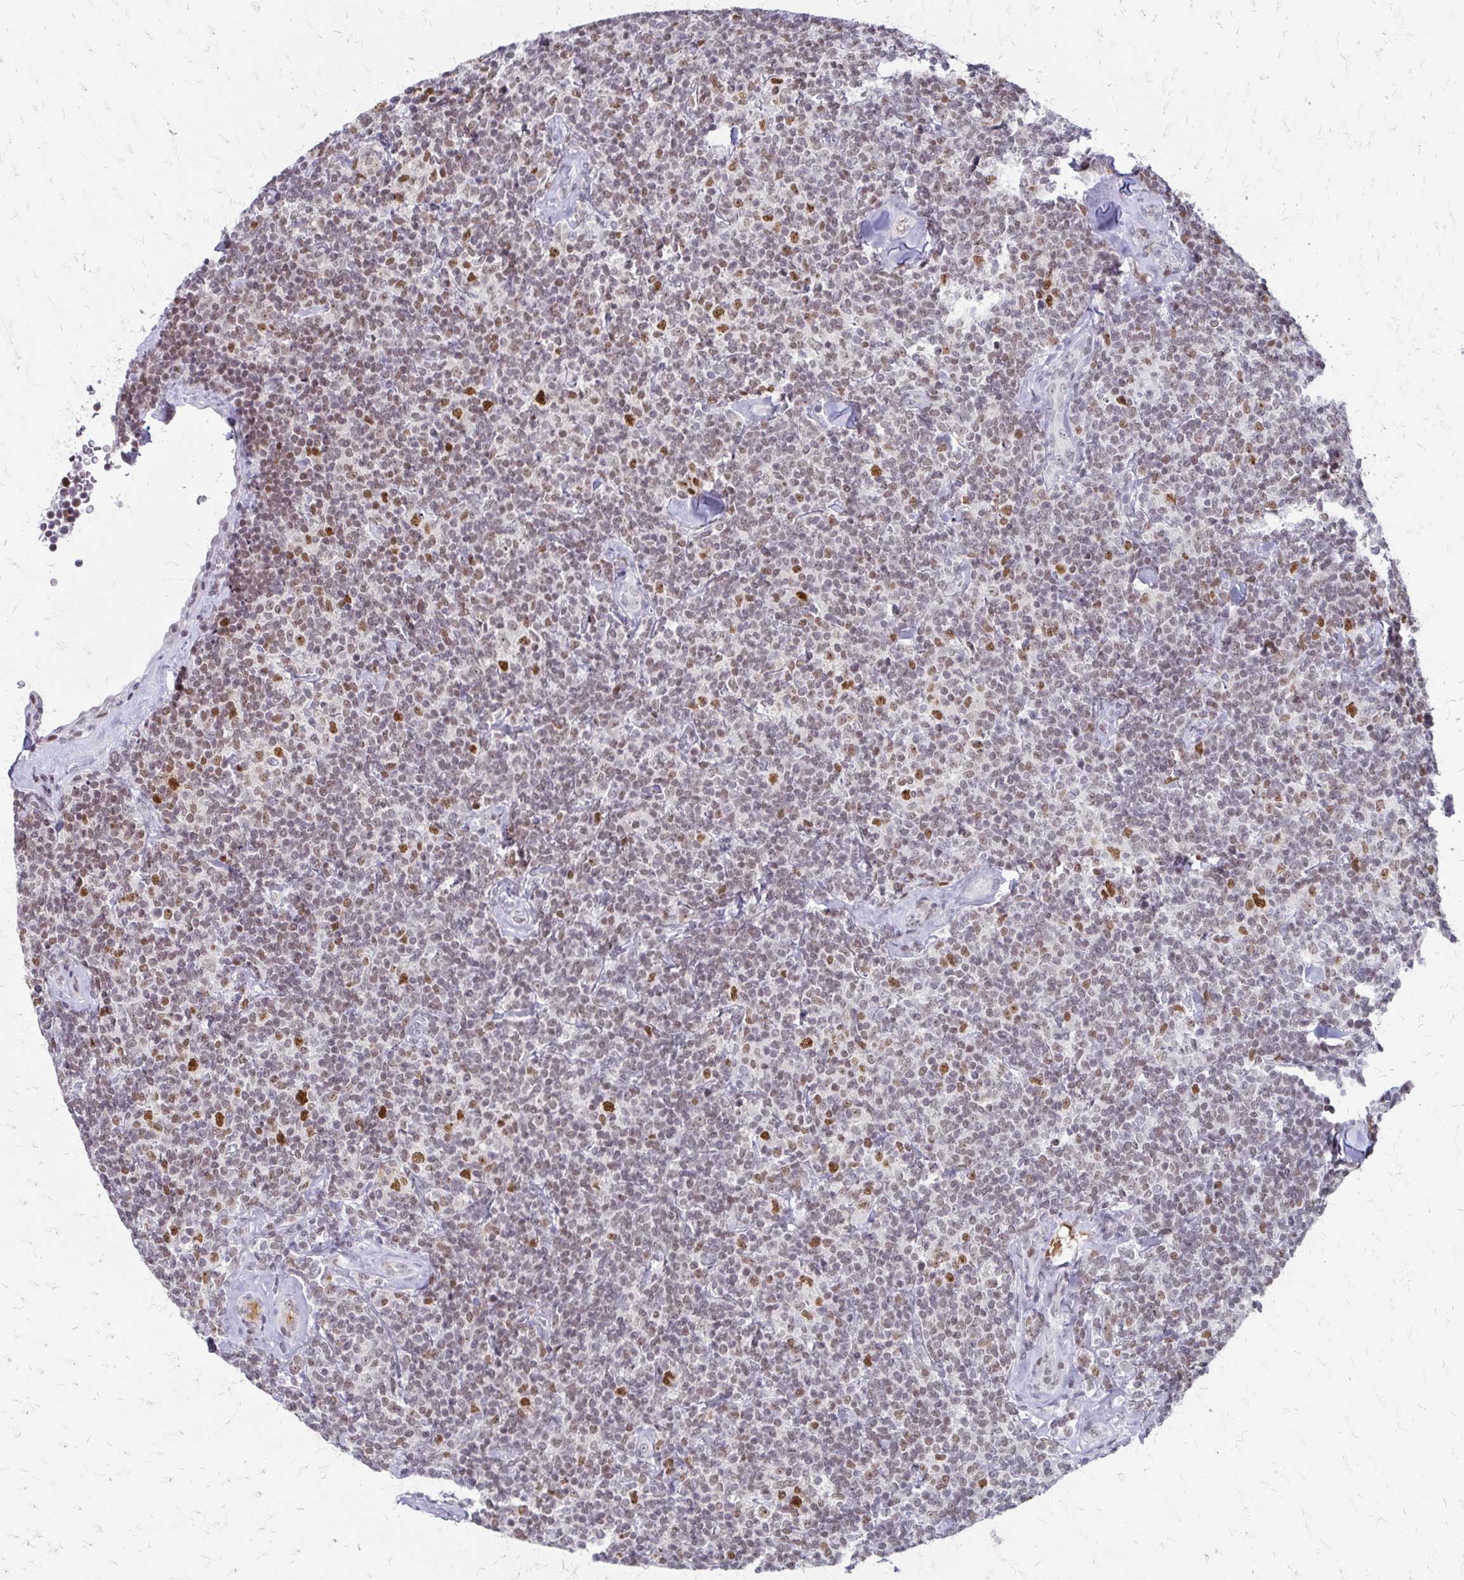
{"staining": {"intensity": "moderate", "quantity": "25%-75%", "location": "nuclear"}, "tissue": "lymphoma", "cell_type": "Tumor cells", "image_type": "cancer", "snomed": [{"axis": "morphology", "description": "Malignant lymphoma, non-Hodgkin's type, Low grade"}, {"axis": "topography", "description": "Lymph node"}], "caption": "Immunohistochemistry (IHC) photomicrograph of neoplastic tissue: malignant lymphoma, non-Hodgkin's type (low-grade) stained using immunohistochemistry (IHC) shows medium levels of moderate protein expression localized specifically in the nuclear of tumor cells, appearing as a nuclear brown color.", "gene": "EED", "patient": {"sex": "female", "age": 56}}